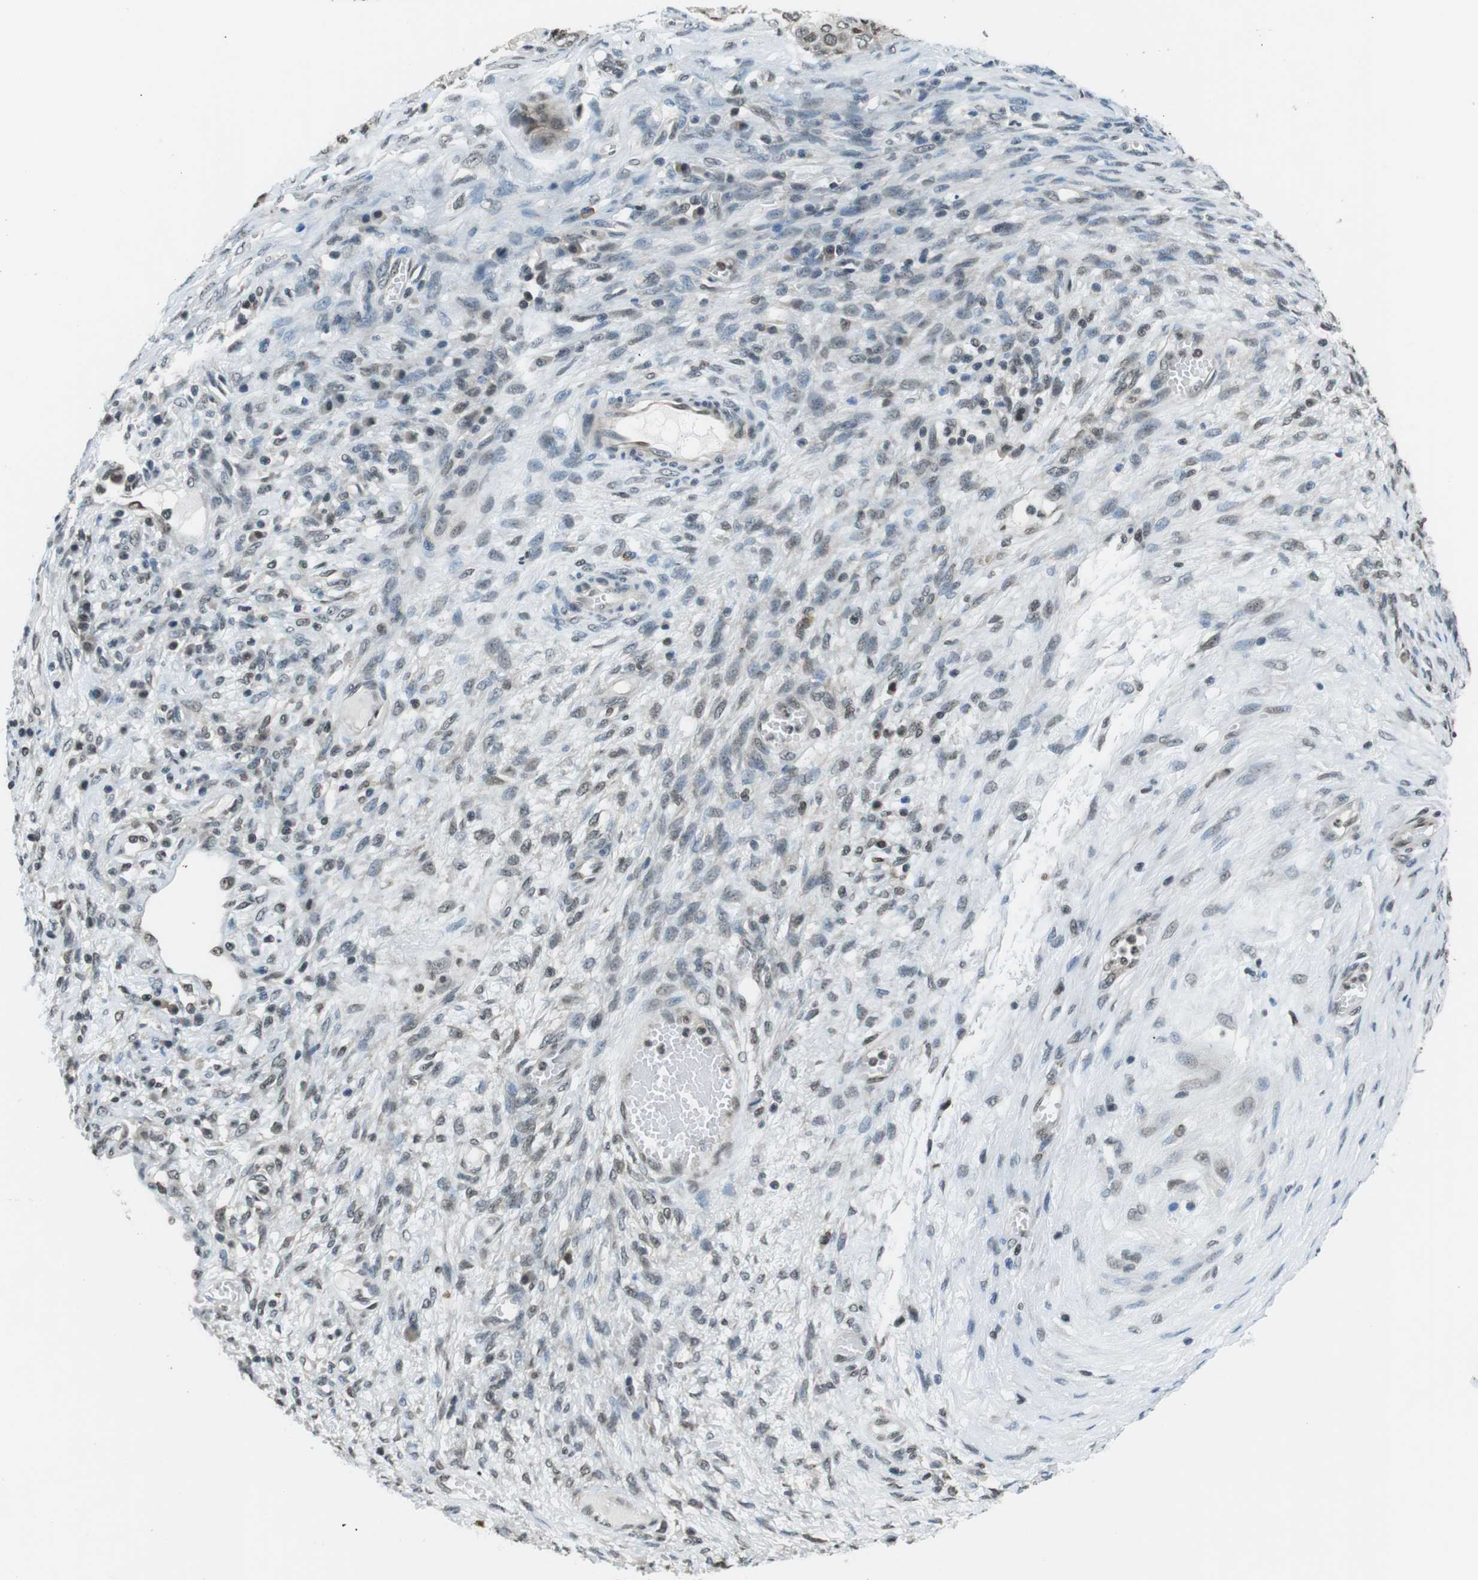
{"staining": {"intensity": "weak", "quantity": "25%-75%", "location": "cytoplasmic/membranous,nuclear"}, "tissue": "ovarian cancer", "cell_type": "Tumor cells", "image_type": "cancer", "snomed": [{"axis": "morphology", "description": "Cystadenocarcinoma, mucinous, NOS"}, {"axis": "topography", "description": "Ovary"}], "caption": "Brown immunohistochemical staining in ovarian cancer displays weak cytoplasmic/membranous and nuclear positivity in about 25%-75% of tumor cells. Using DAB (3,3'-diaminobenzidine) (brown) and hematoxylin (blue) stains, captured at high magnification using brightfield microscopy.", "gene": "NEK4", "patient": {"sex": "female", "age": 80}}